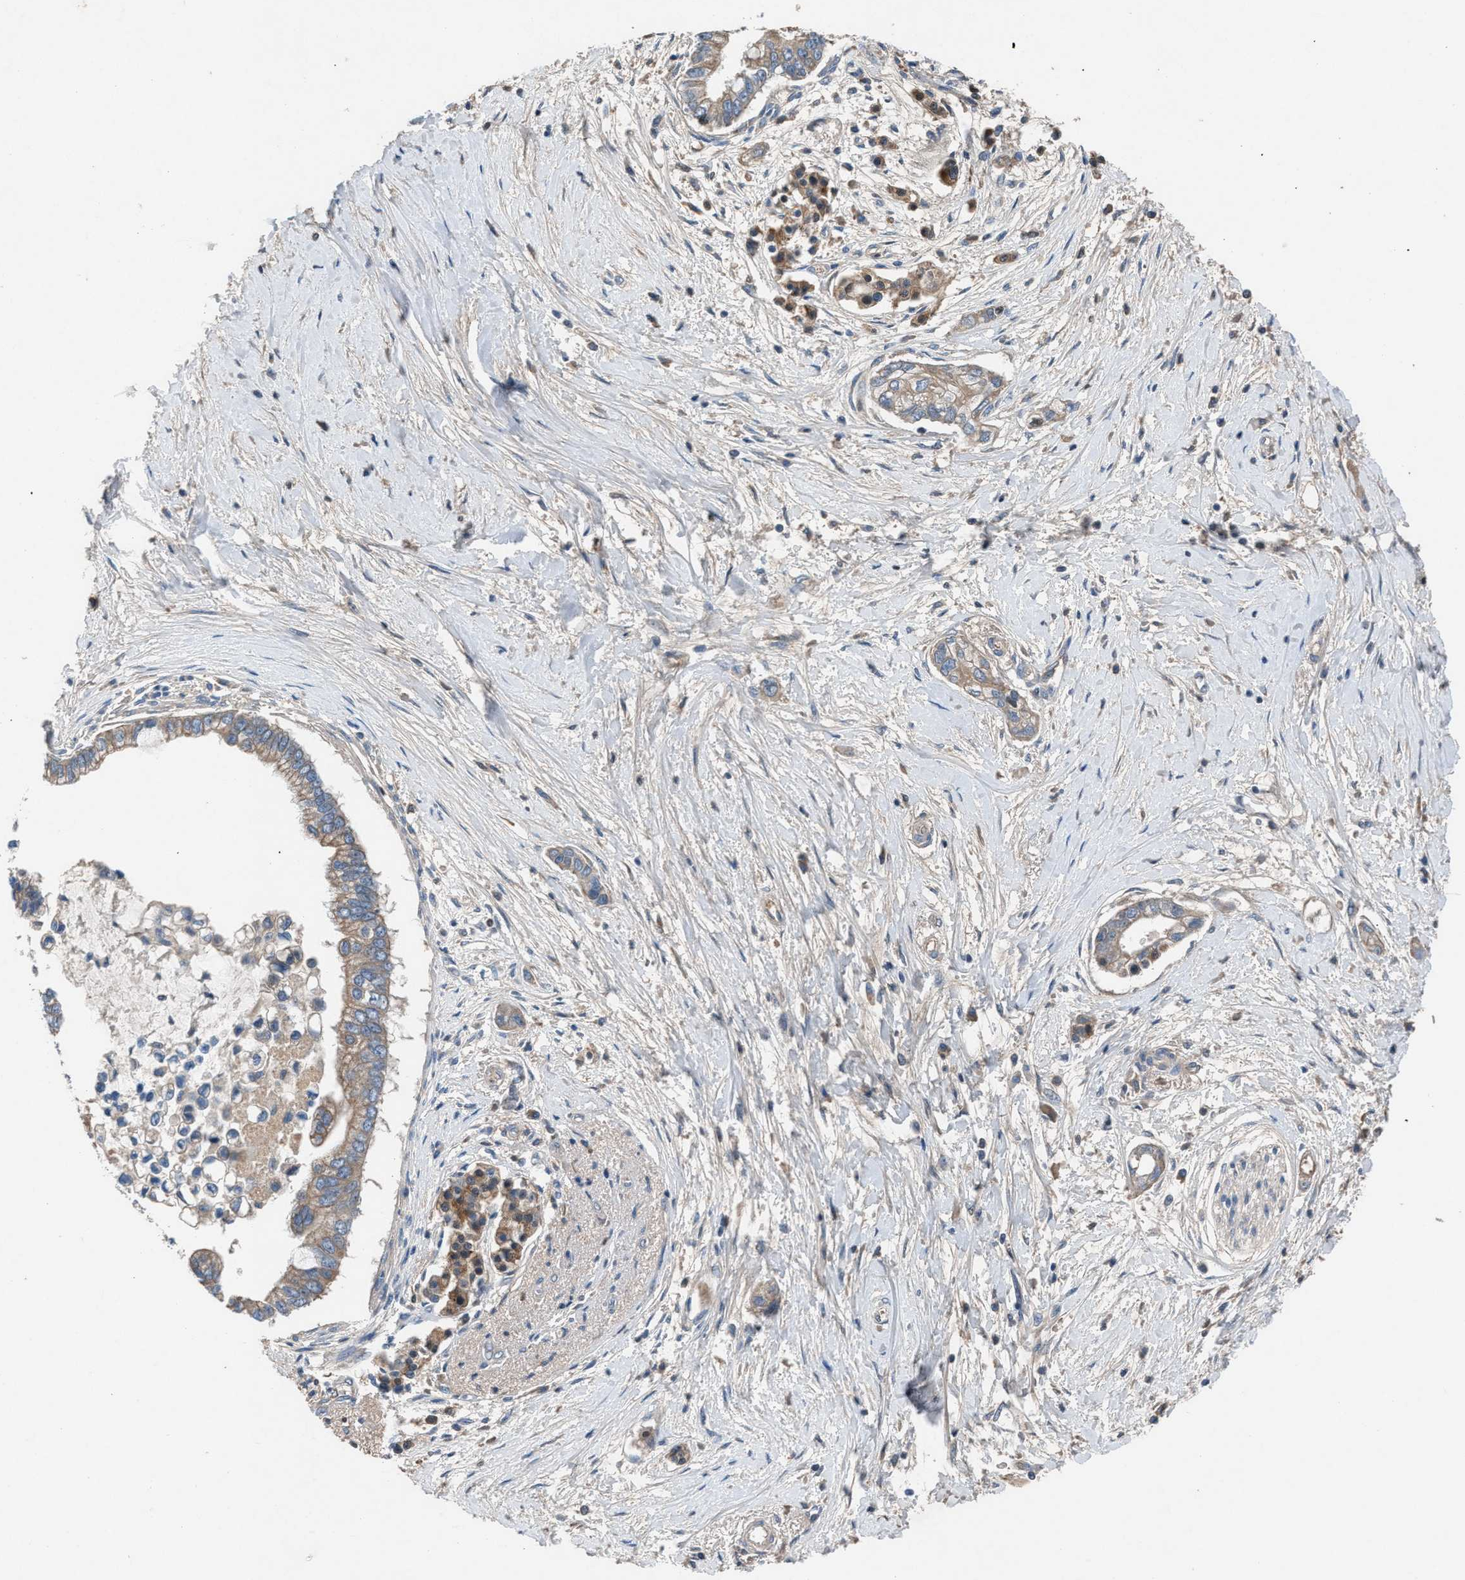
{"staining": {"intensity": "moderate", "quantity": "25%-75%", "location": "cytoplasmic/membranous"}, "tissue": "pancreatic cancer", "cell_type": "Tumor cells", "image_type": "cancer", "snomed": [{"axis": "morphology", "description": "Adenocarcinoma, NOS"}, {"axis": "topography", "description": "Pancreas"}], "caption": "The histopathology image reveals a brown stain indicating the presence of a protein in the cytoplasmic/membranous of tumor cells in pancreatic adenocarcinoma. The staining is performed using DAB (3,3'-diaminobenzidine) brown chromogen to label protein expression. The nuclei are counter-stained blue using hematoxylin.", "gene": "PRXL2C", "patient": {"sex": "male", "age": 59}}